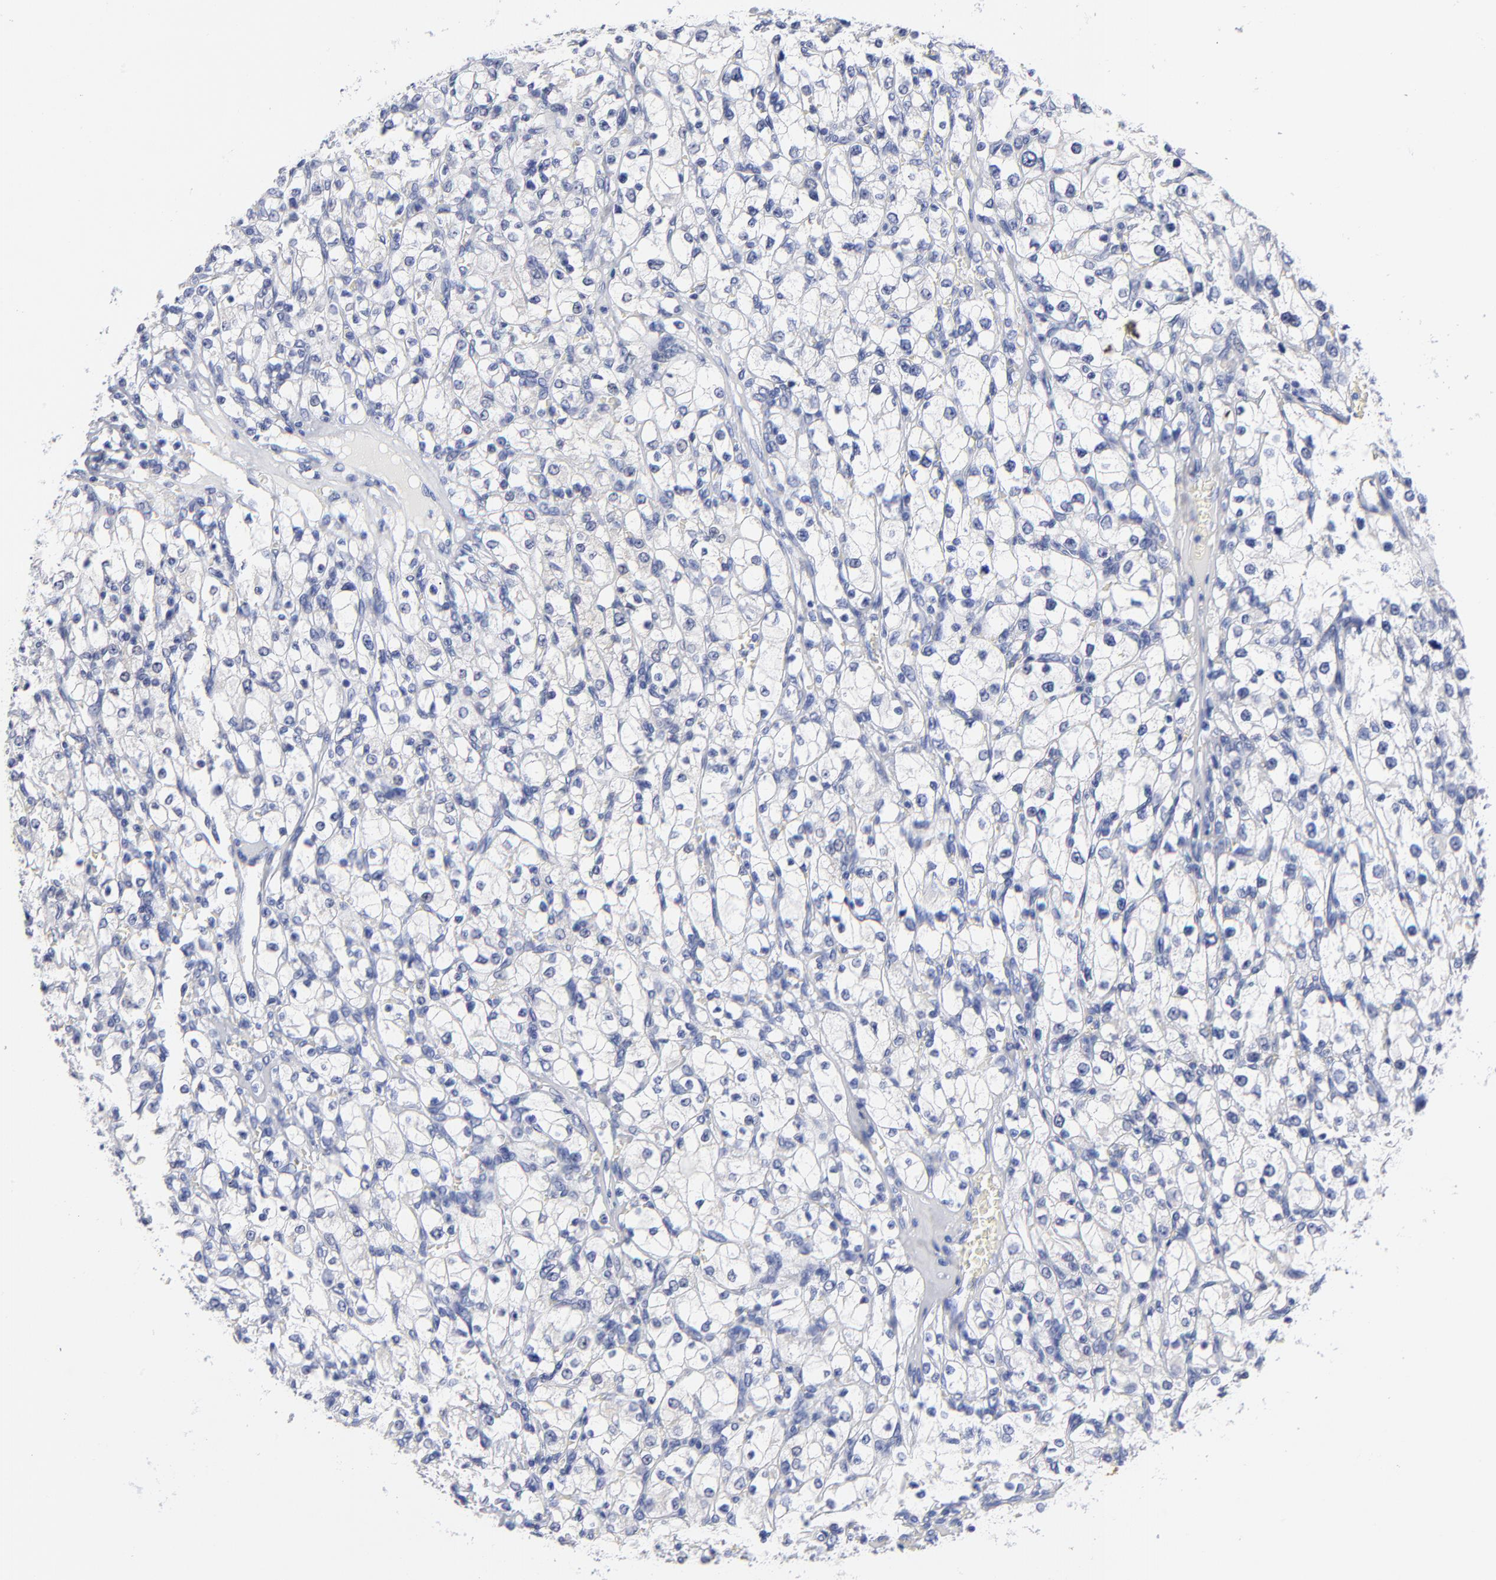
{"staining": {"intensity": "negative", "quantity": "none", "location": "none"}, "tissue": "renal cancer", "cell_type": "Tumor cells", "image_type": "cancer", "snomed": [{"axis": "morphology", "description": "Adenocarcinoma, NOS"}, {"axis": "topography", "description": "Kidney"}], "caption": "This is an immunohistochemistry histopathology image of renal adenocarcinoma. There is no expression in tumor cells.", "gene": "ACY1", "patient": {"sex": "female", "age": 62}}